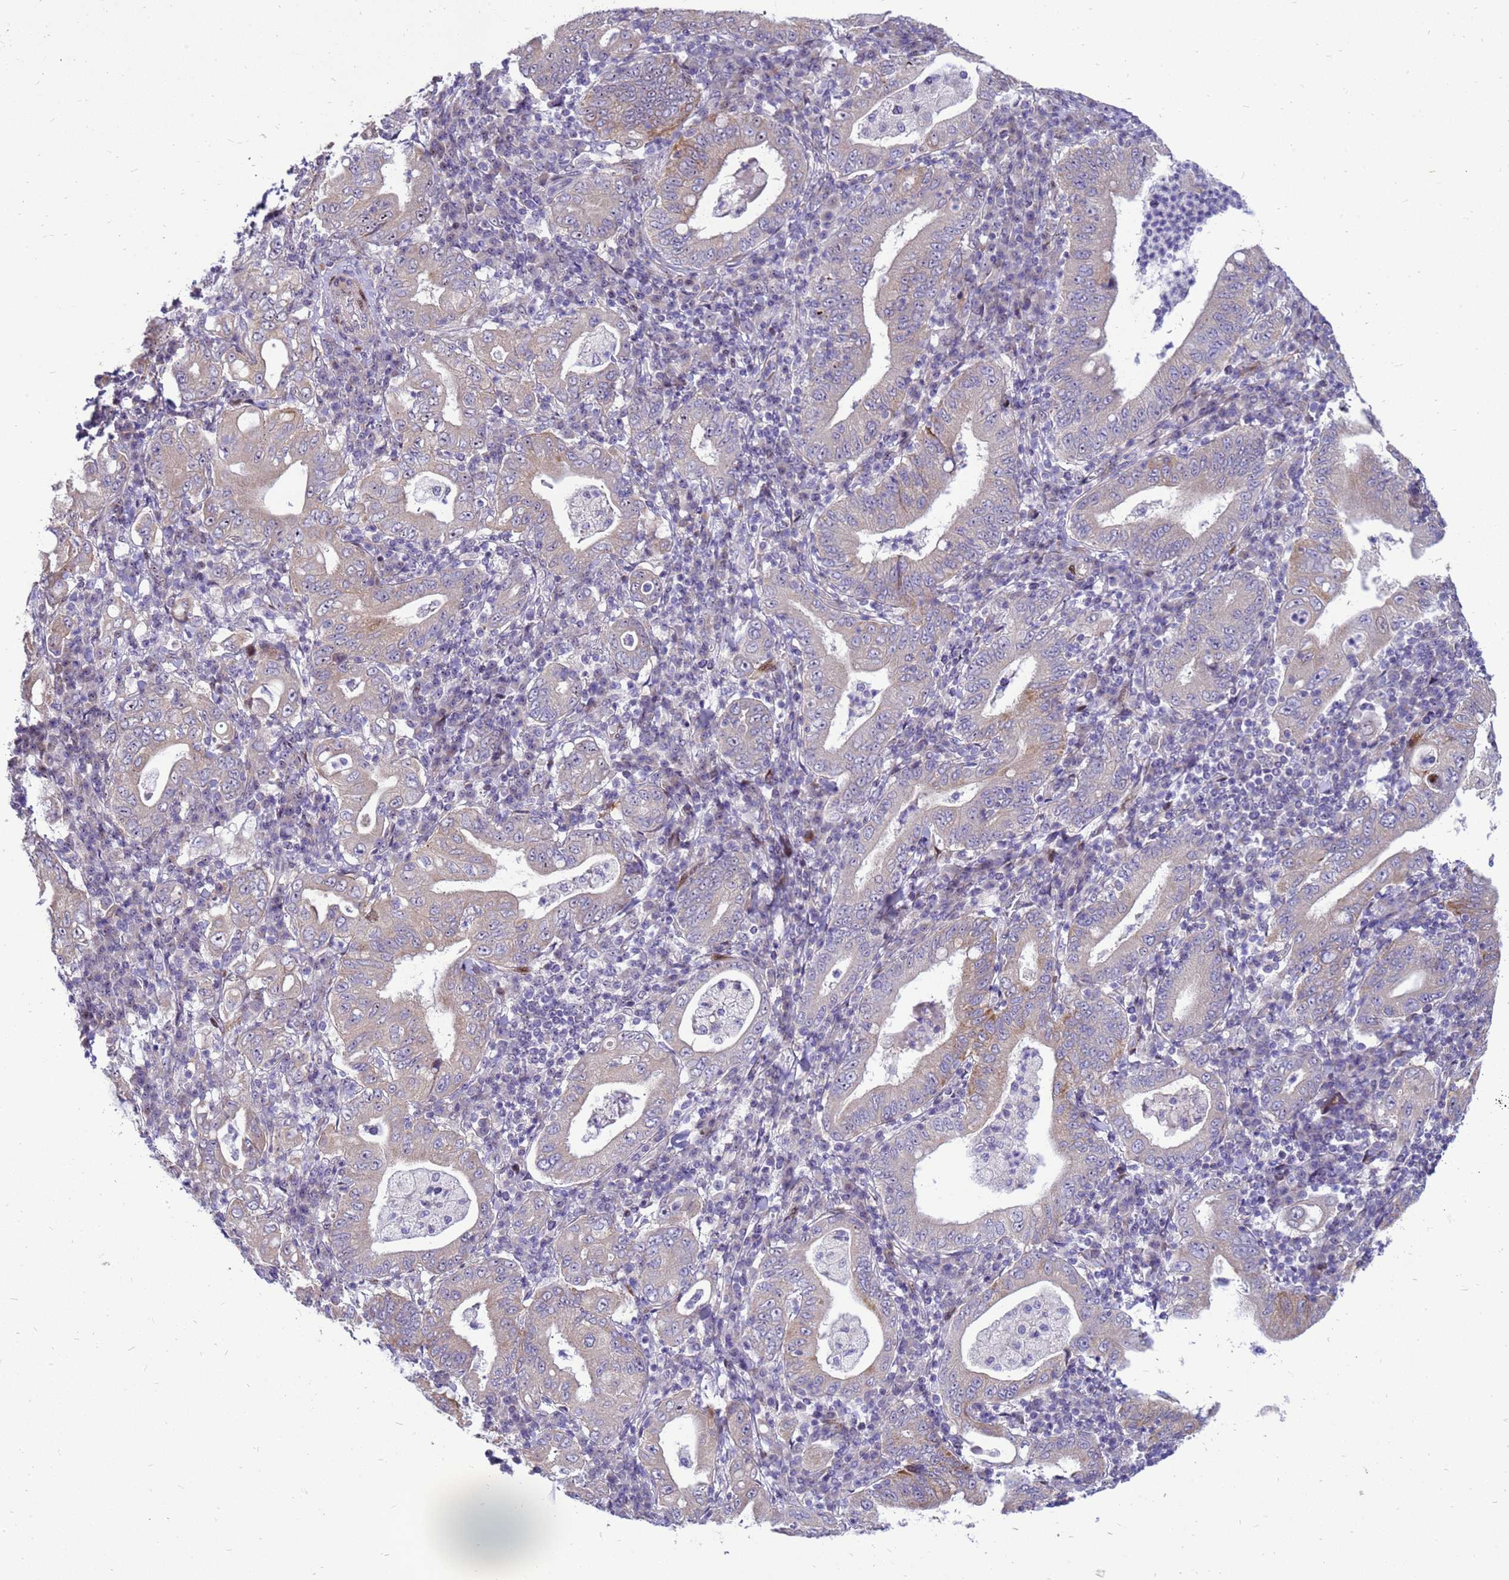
{"staining": {"intensity": "weak", "quantity": "<25%", "location": "cytoplasmic/membranous"}, "tissue": "stomach cancer", "cell_type": "Tumor cells", "image_type": "cancer", "snomed": [{"axis": "morphology", "description": "Normal tissue, NOS"}, {"axis": "morphology", "description": "Adenocarcinoma, NOS"}, {"axis": "topography", "description": "Esophagus"}, {"axis": "topography", "description": "Stomach, upper"}, {"axis": "topography", "description": "Peripheral nerve tissue"}], "caption": "This photomicrograph is of adenocarcinoma (stomach) stained with immunohistochemistry (IHC) to label a protein in brown with the nuclei are counter-stained blue. There is no expression in tumor cells.", "gene": "RSPO1", "patient": {"sex": "male", "age": 62}}